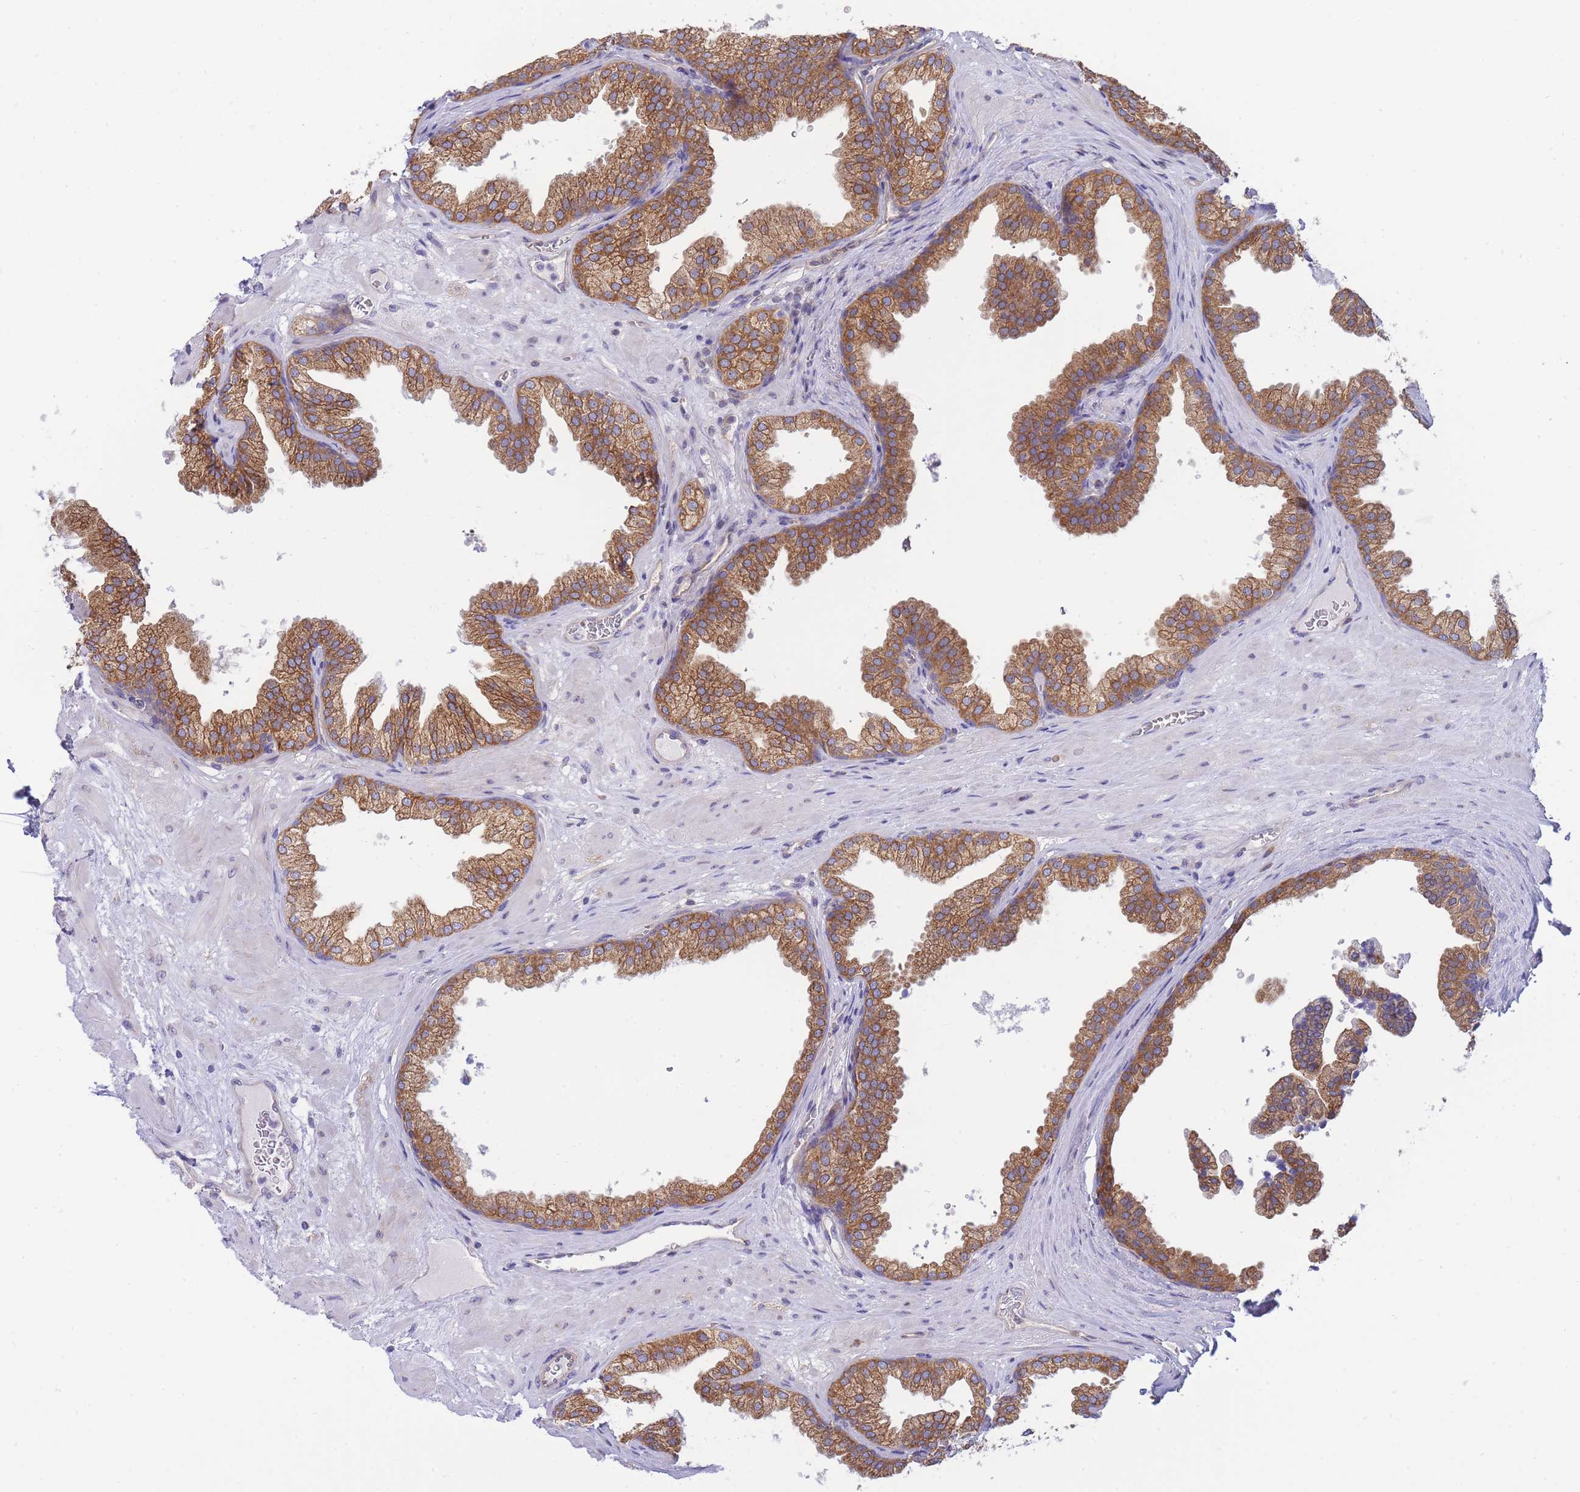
{"staining": {"intensity": "moderate", "quantity": ">75%", "location": "cytoplasmic/membranous"}, "tissue": "prostate", "cell_type": "Glandular cells", "image_type": "normal", "snomed": [{"axis": "morphology", "description": "Normal tissue, NOS"}, {"axis": "topography", "description": "Prostate"}], "caption": "Approximately >75% of glandular cells in benign human prostate exhibit moderate cytoplasmic/membranous protein positivity as visualized by brown immunohistochemical staining.", "gene": "SH2B2", "patient": {"sex": "male", "age": 37}}